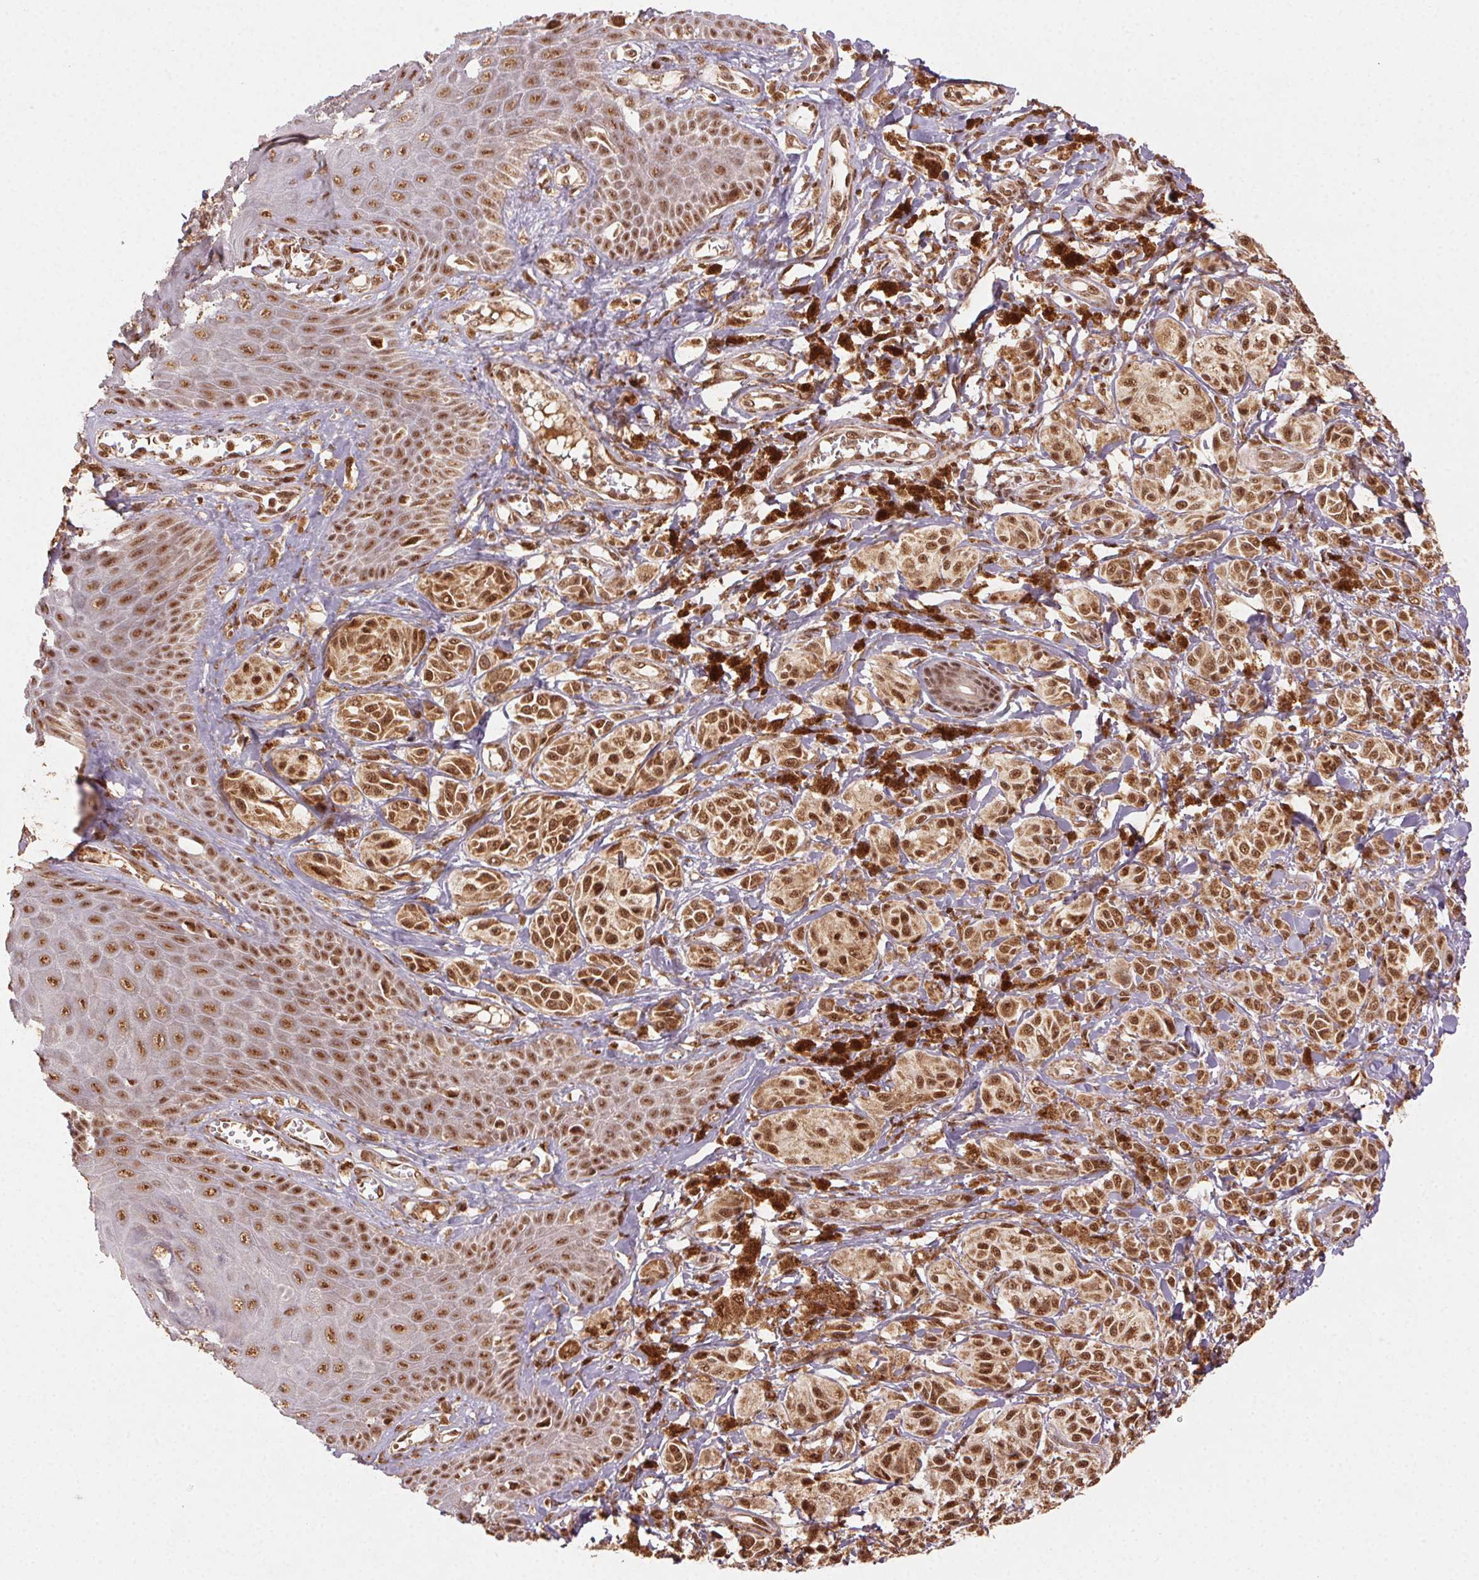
{"staining": {"intensity": "moderate", "quantity": ">75%", "location": "cytoplasmic/membranous,nuclear"}, "tissue": "melanoma", "cell_type": "Tumor cells", "image_type": "cancer", "snomed": [{"axis": "morphology", "description": "Malignant melanoma, NOS"}, {"axis": "topography", "description": "Skin"}], "caption": "The image shows staining of malignant melanoma, revealing moderate cytoplasmic/membranous and nuclear protein expression (brown color) within tumor cells.", "gene": "TREML4", "patient": {"sex": "female", "age": 80}}